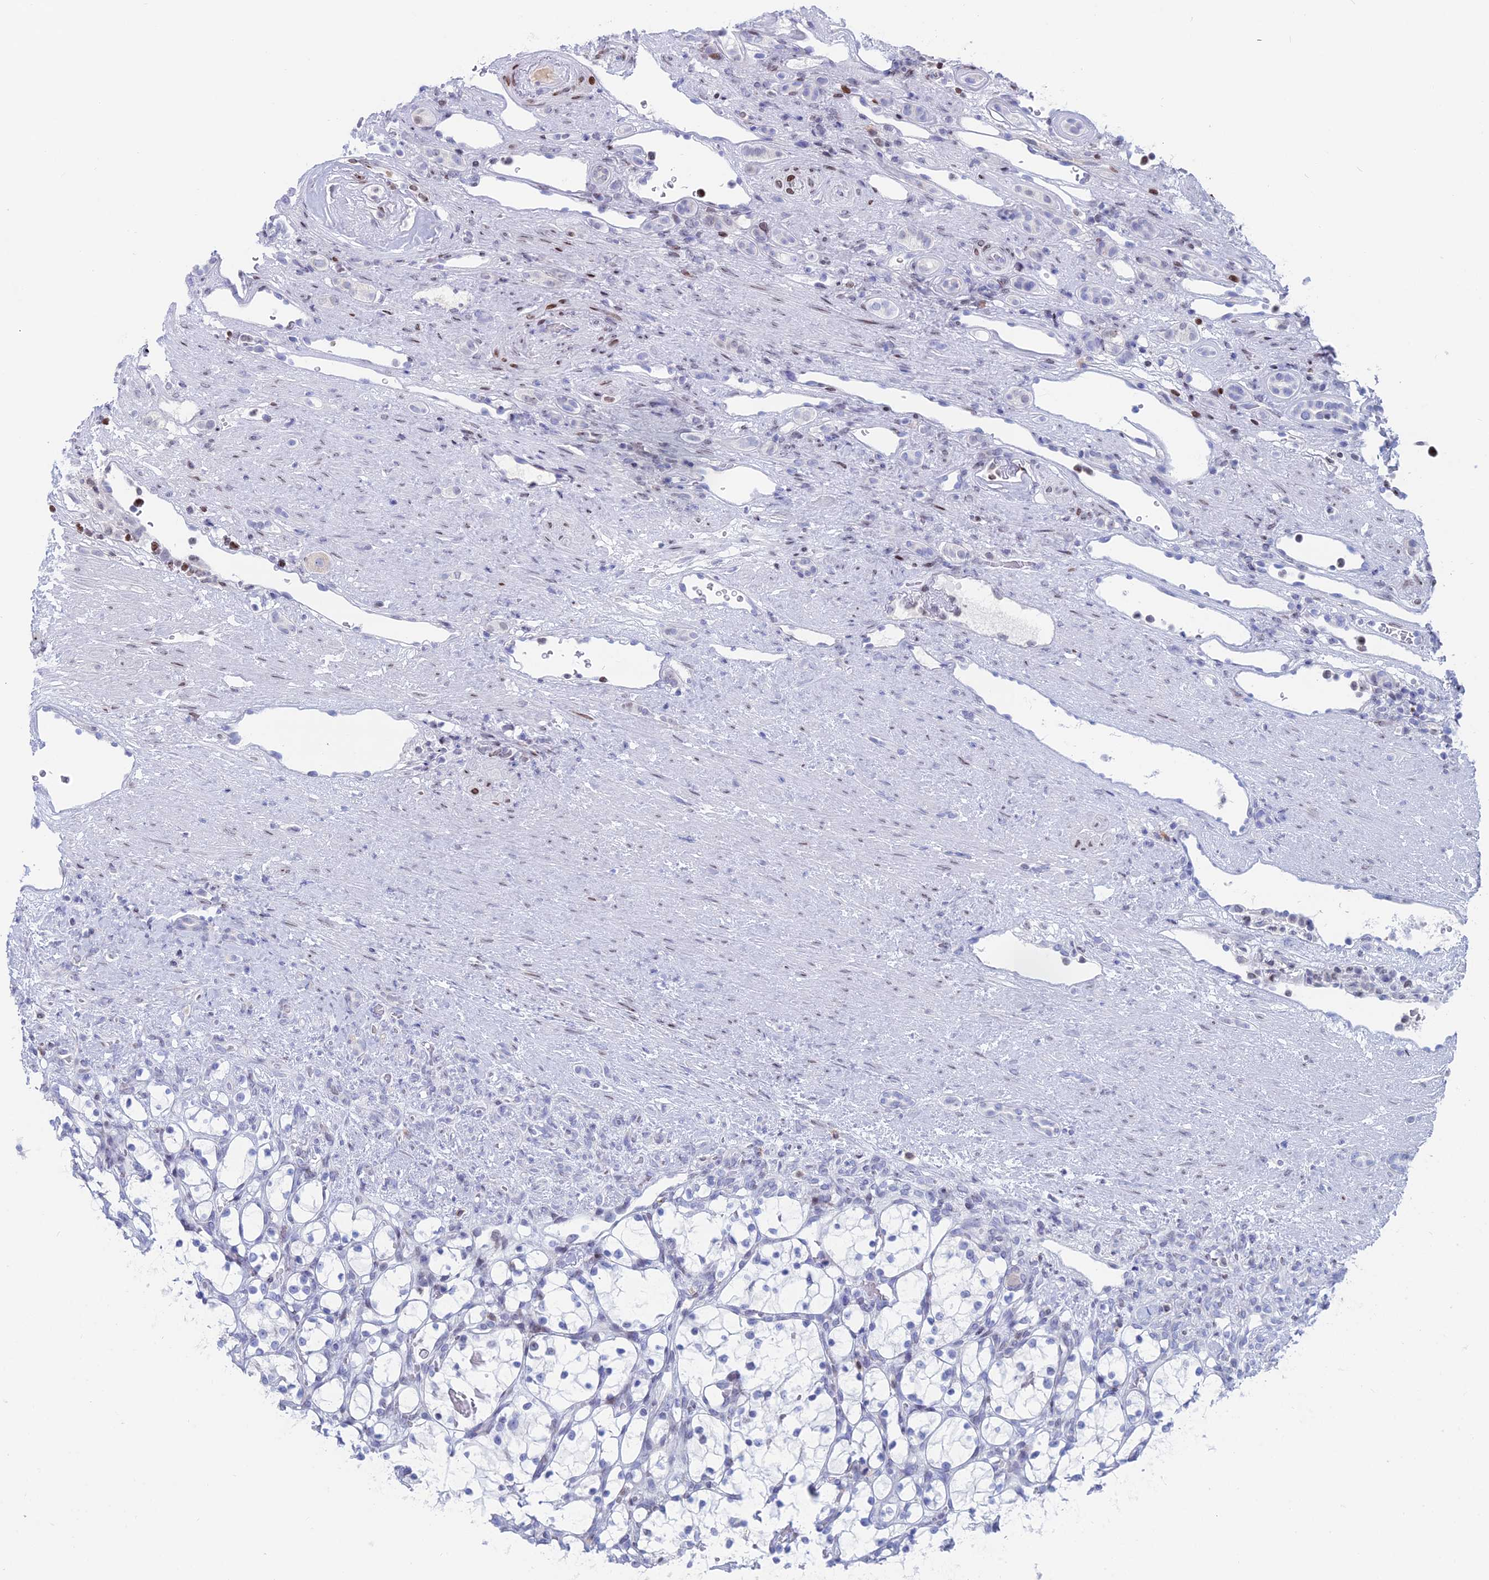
{"staining": {"intensity": "negative", "quantity": "none", "location": "none"}, "tissue": "renal cancer", "cell_type": "Tumor cells", "image_type": "cancer", "snomed": [{"axis": "morphology", "description": "Adenocarcinoma, NOS"}, {"axis": "topography", "description": "Kidney"}], "caption": "Tumor cells show no significant protein staining in renal cancer. Nuclei are stained in blue.", "gene": "CERS6", "patient": {"sex": "female", "age": 69}}